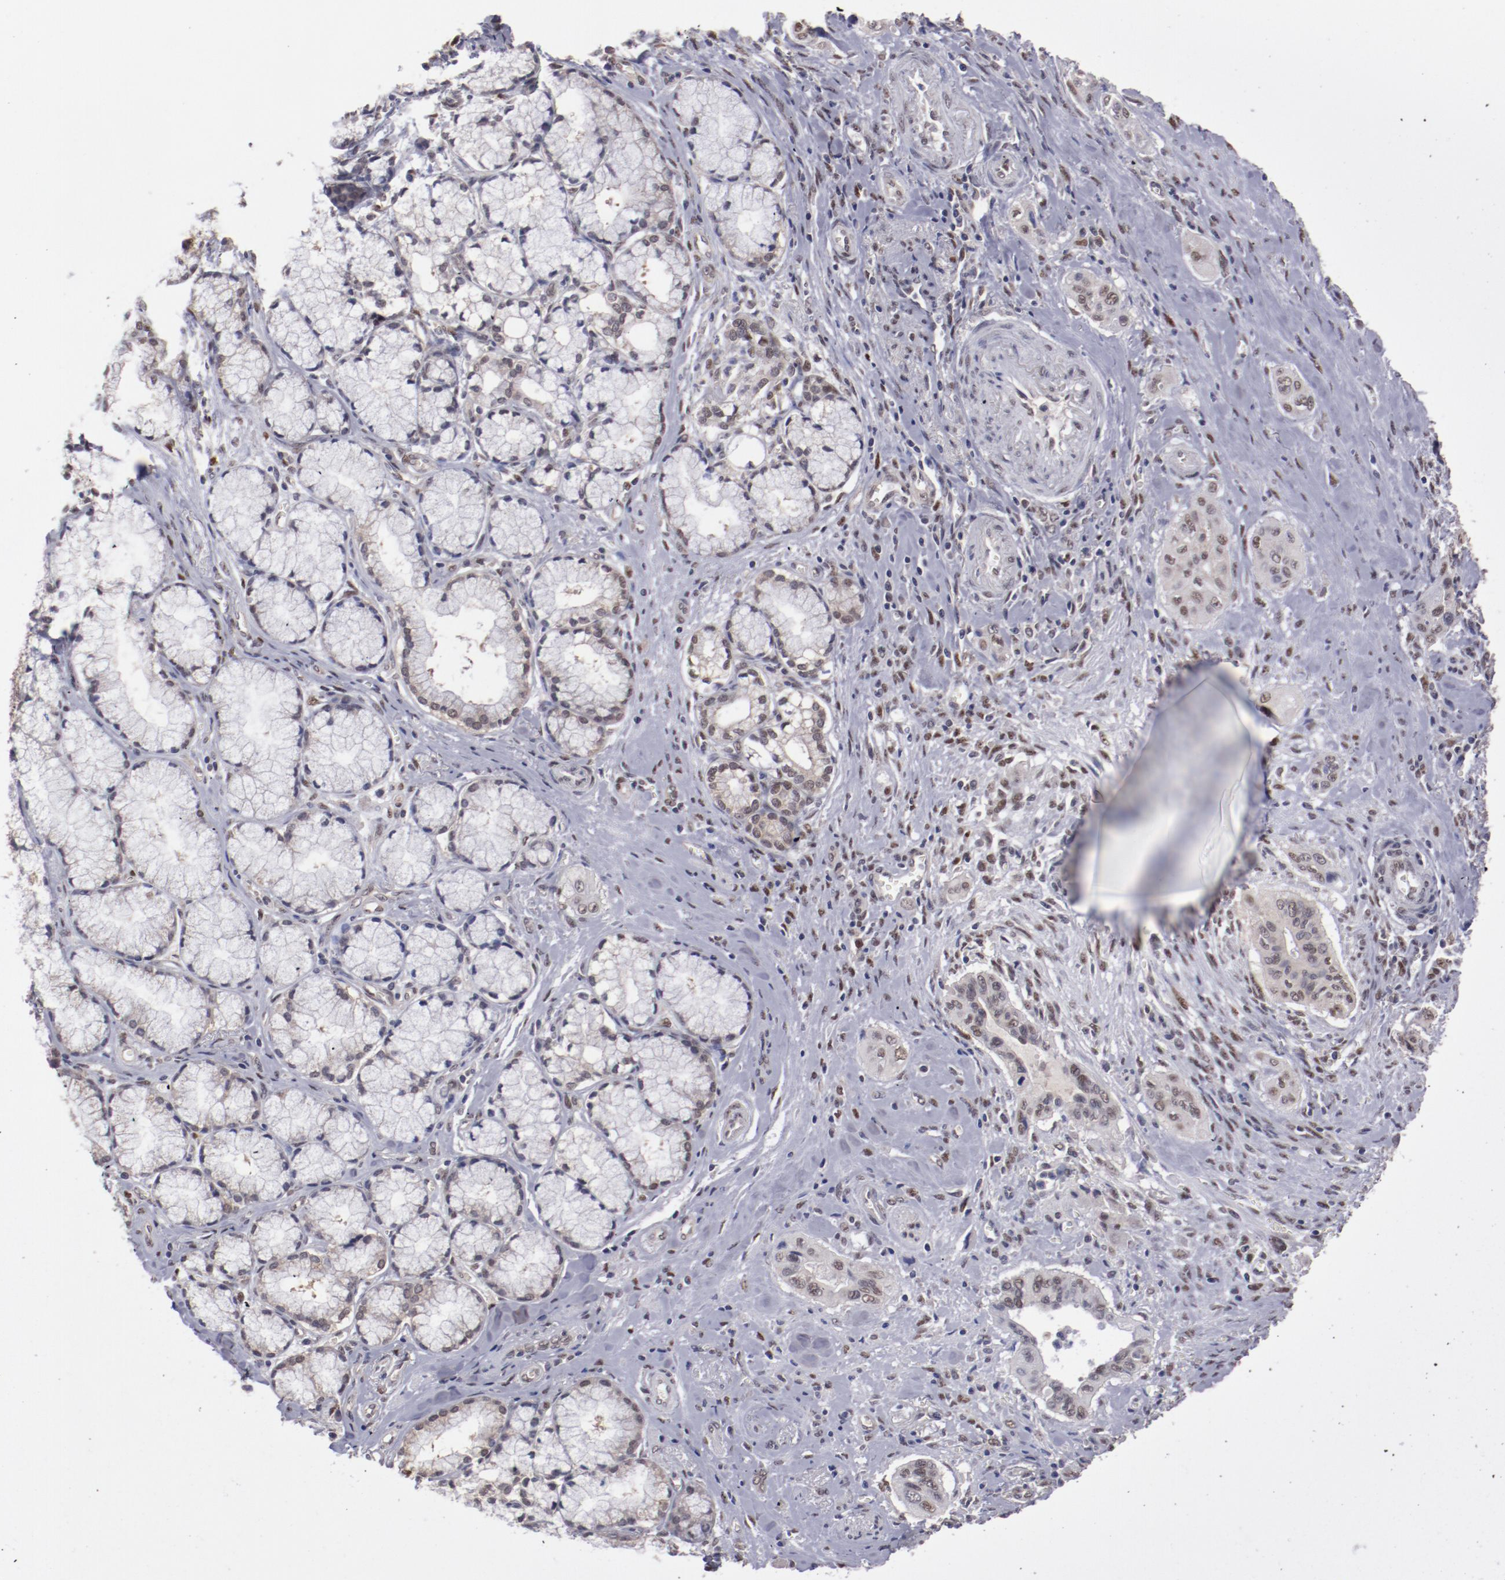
{"staining": {"intensity": "weak", "quantity": "25%-75%", "location": "nuclear"}, "tissue": "pancreatic cancer", "cell_type": "Tumor cells", "image_type": "cancer", "snomed": [{"axis": "morphology", "description": "Adenocarcinoma, NOS"}, {"axis": "topography", "description": "Pancreas"}], "caption": "Pancreatic cancer stained with immunohistochemistry (IHC) exhibits weak nuclear expression in about 25%-75% of tumor cells. The staining was performed using DAB (3,3'-diaminobenzidine) to visualize the protein expression in brown, while the nuclei were stained in blue with hematoxylin (Magnification: 20x).", "gene": "ARNT", "patient": {"sex": "male", "age": 77}}